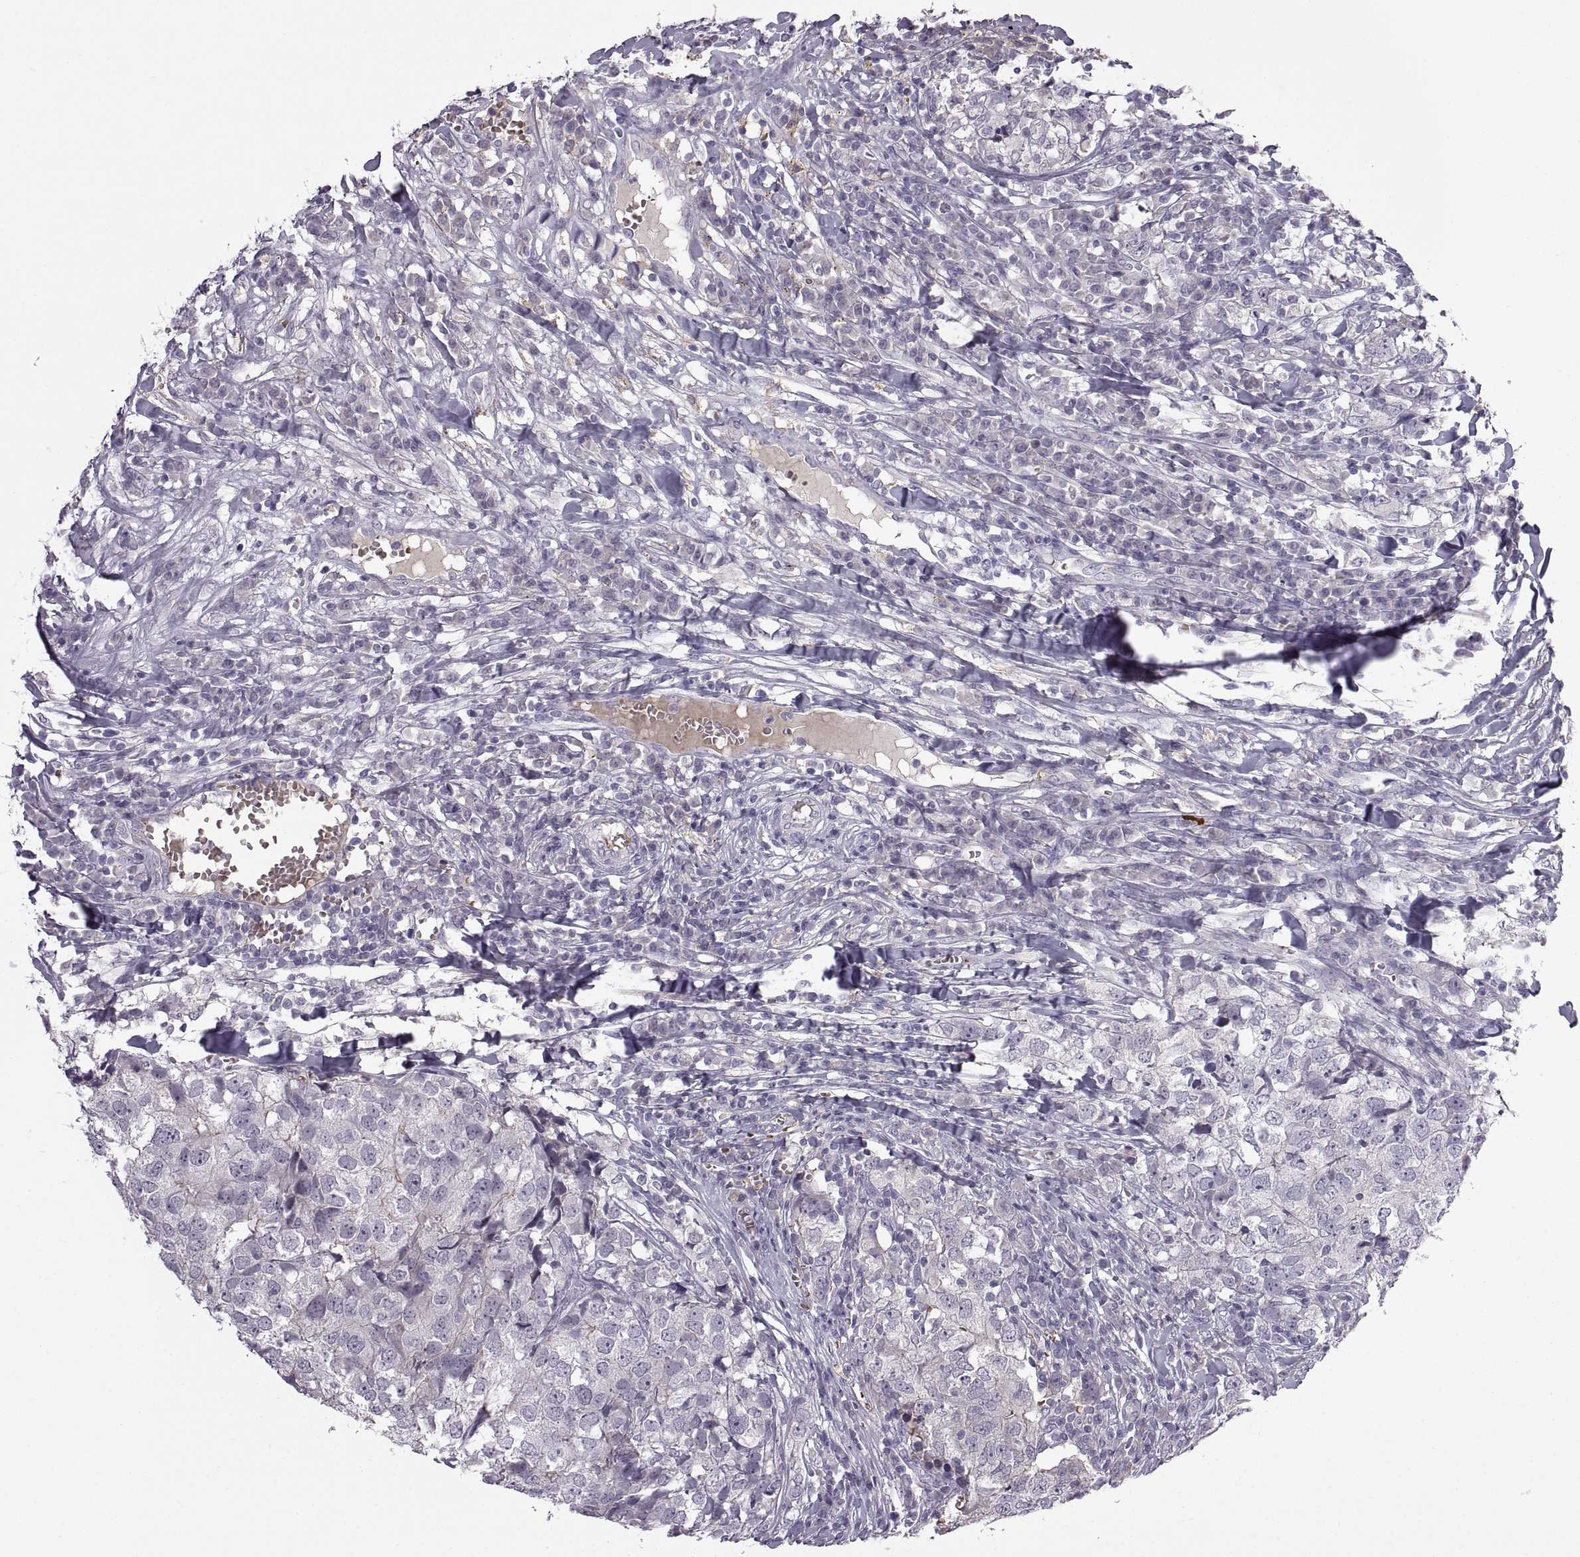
{"staining": {"intensity": "negative", "quantity": "none", "location": "none"}, "tissue": "breast cancer", "cell_type": "Tumor cells", "image_type": "cancer", "snomed": [{"axis": "morphology", "description": "Duct carcinoma"}, {"axis": "topography", "description": "Breast"}], "caption": "Tumor cells are negative for protein expression in human breast cancer.", "gene": "MEIOC", "patient": {"sex": "female", "age": 30}}